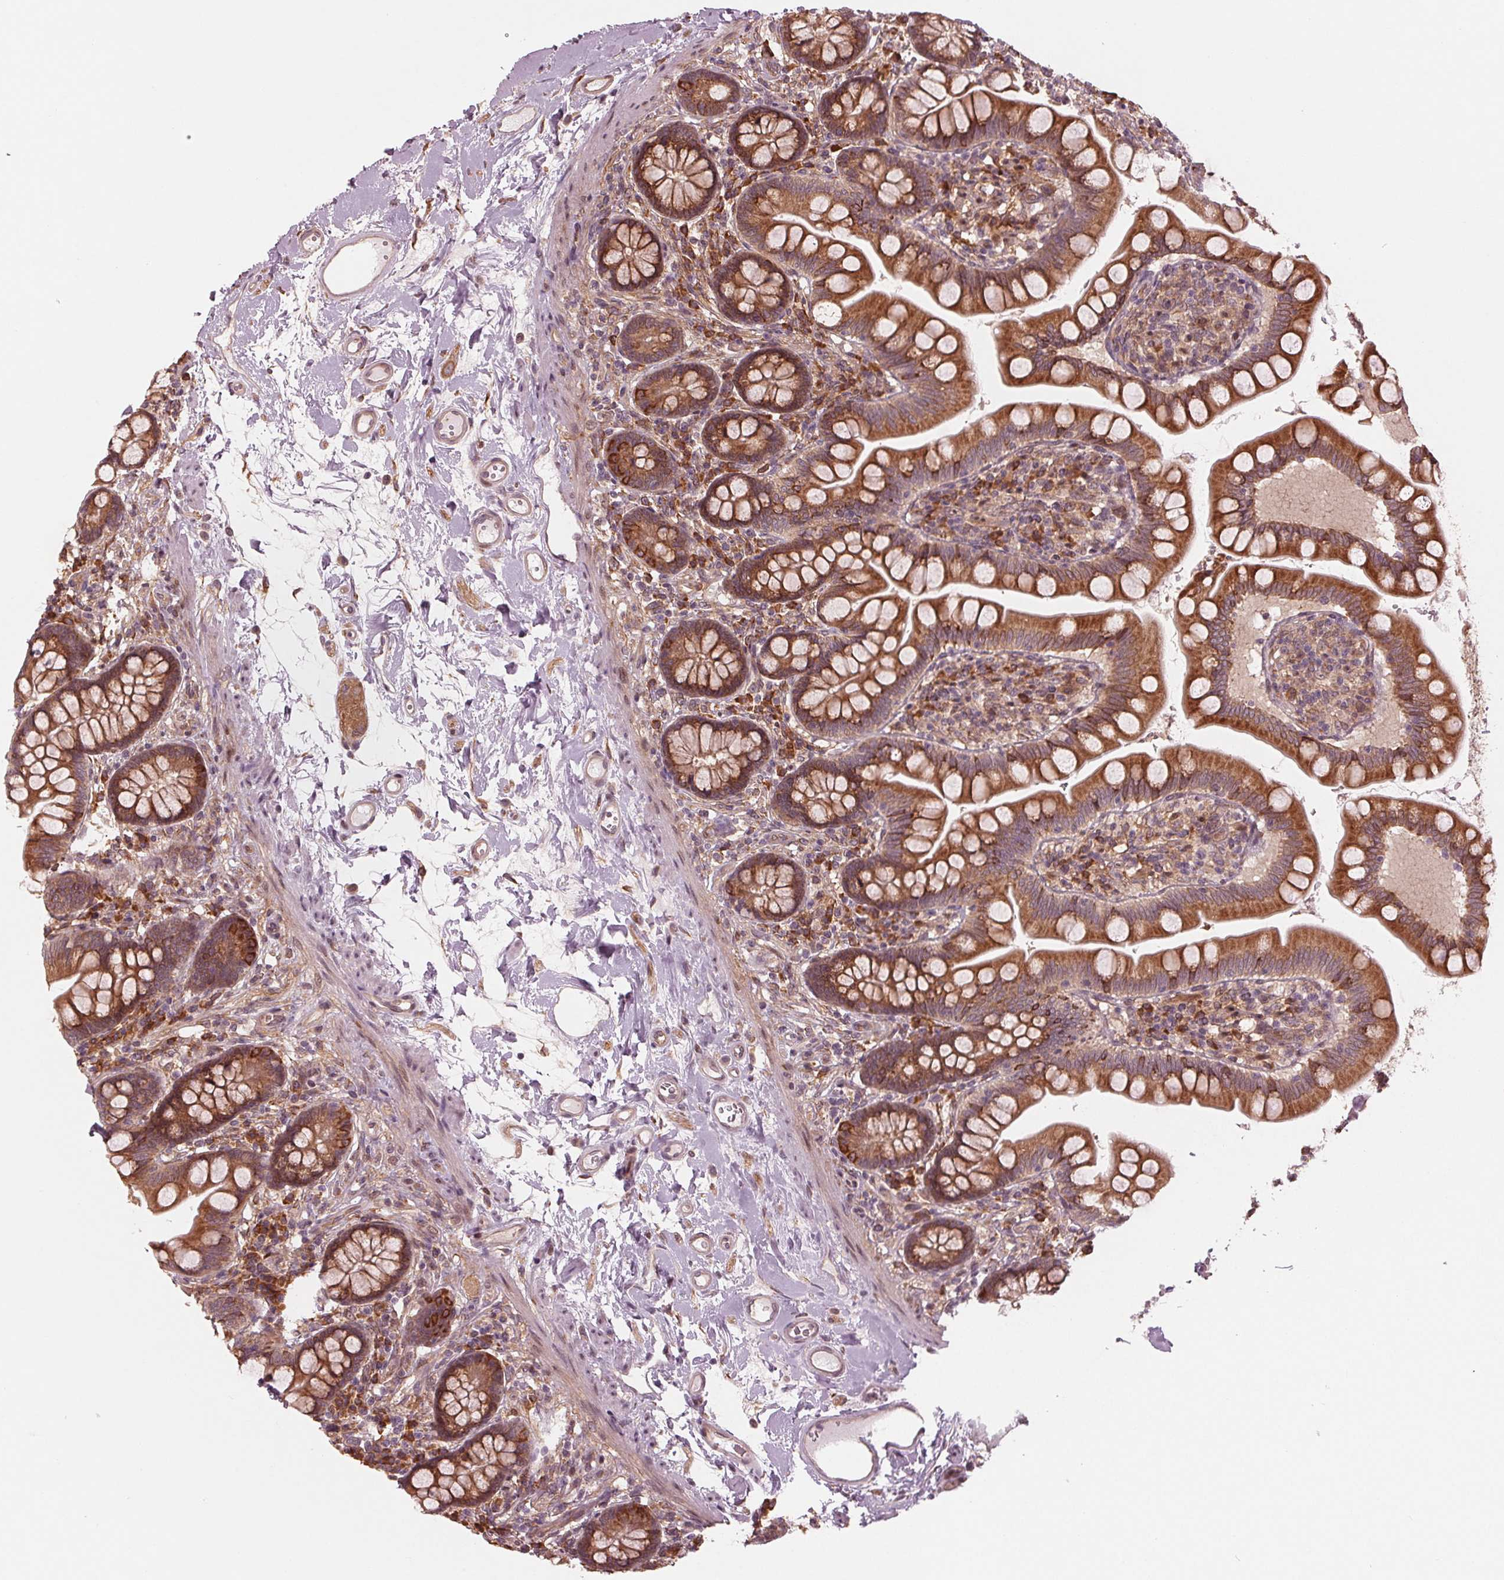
{"staining": {"intensity": "strong", "quantity": ">75%", "location": "cytoplasmic/membranous"}, "tissue": "small intestine", "cell_type": "Glandular cells", "image_type": "normal", "snomed": [{"axis": "morphology", "description": "Normal tissue, NOS"}, {"axis": "topography", "description": "Small intestine"}], "caption": "An image of human small intestine stained for a protein demonstrates strong cytoplasmic/membranous brown staining in glandular cells.", "gene": "CMIP", "patient": {"sex": "female", "age": 56}}